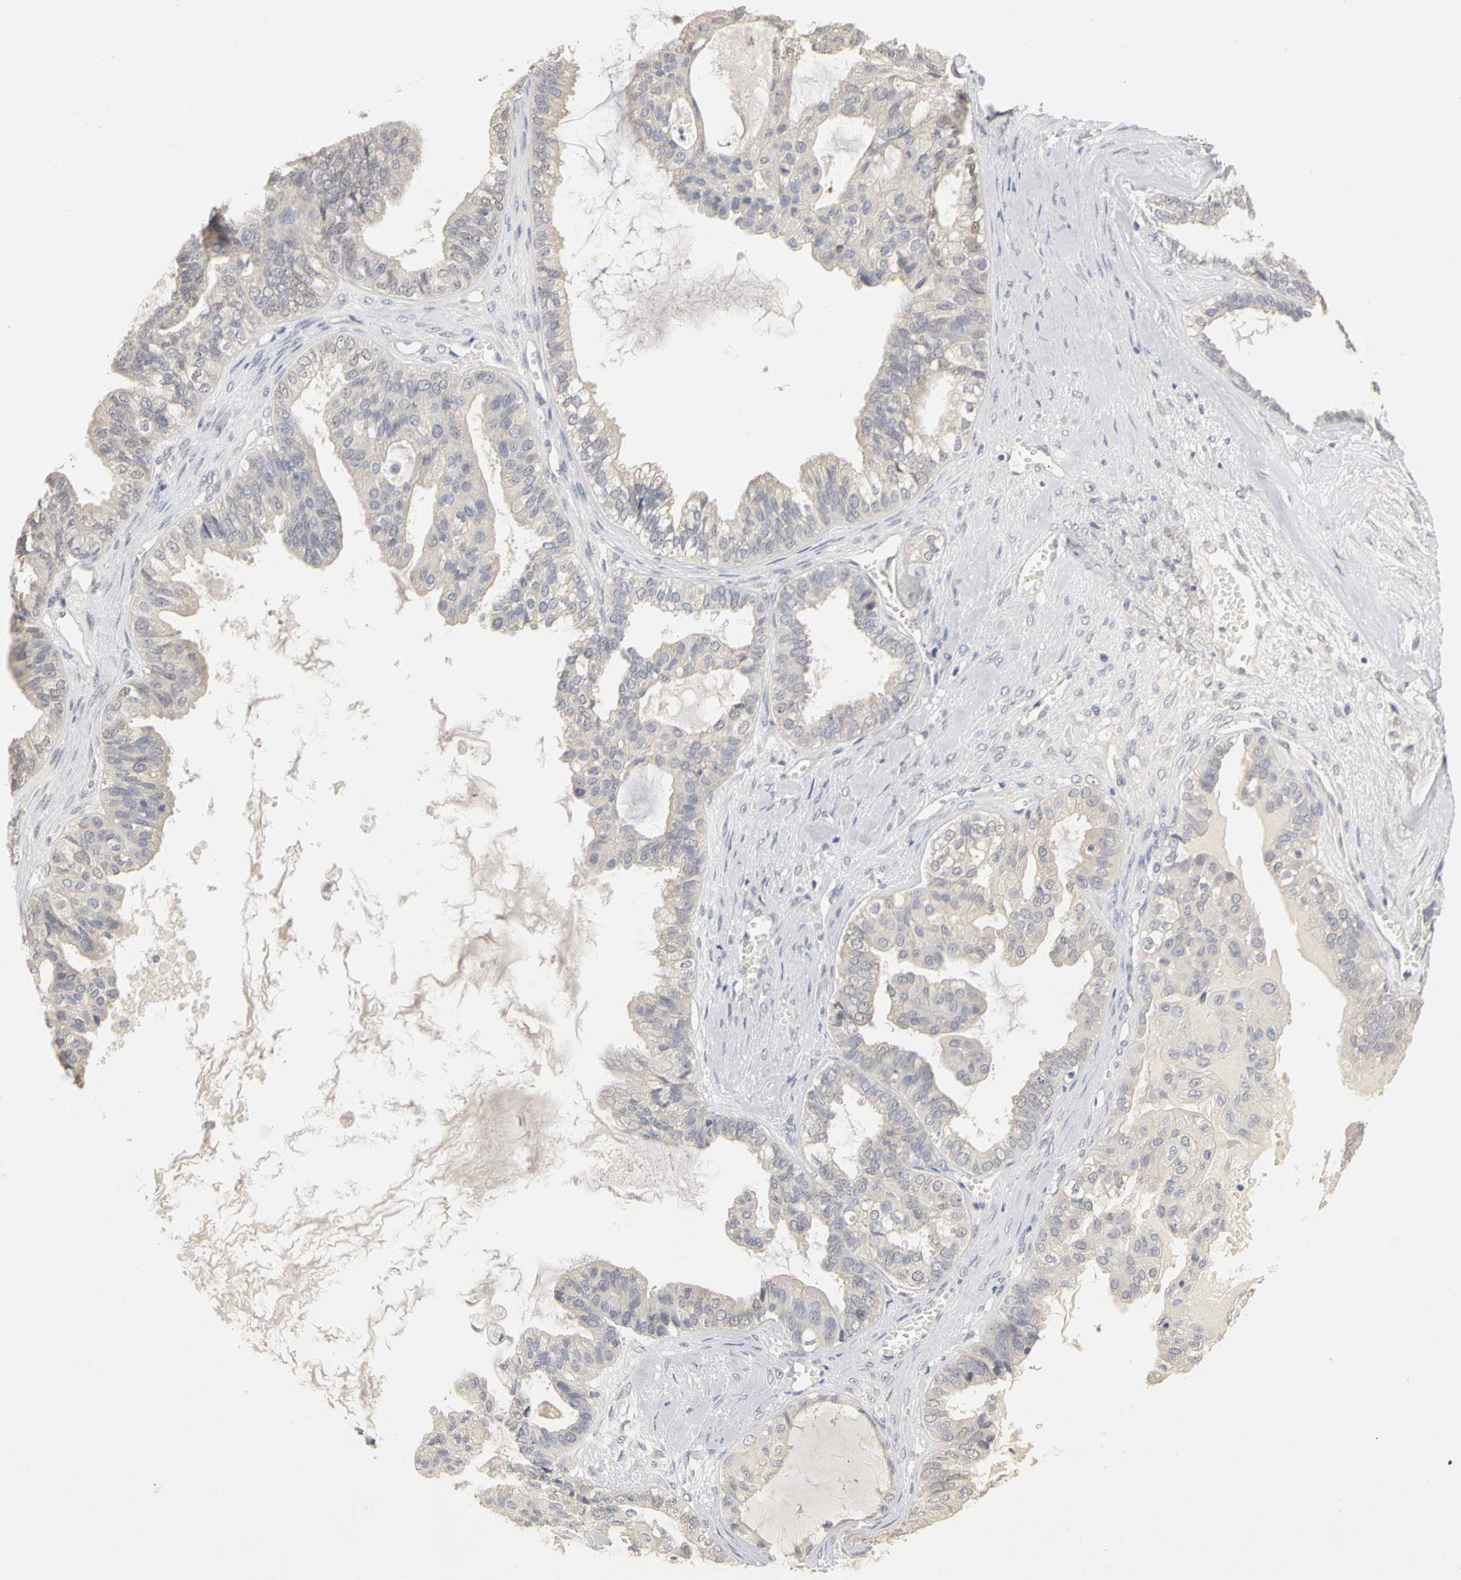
{"staining": {"intensity": "negative", "quantity": "none", "location": "none"}, "tissue": "ovarian cancer", "cell_type": "Tumor cells", "image_type": "cancer", "snomed": [{"axis": "morphology", "description": "Carcinoma, NOS"}, {"axis": "morphology", "description": "Carcinoma, endometroid"}, {"axis": "topography", "description": "Ovary"}], "caption": "Image shows no protein expression in tumor cells of ovarian carcinoma tissue.", "gene": "PGR", "patient": {"sex": "female", "age": 50}}